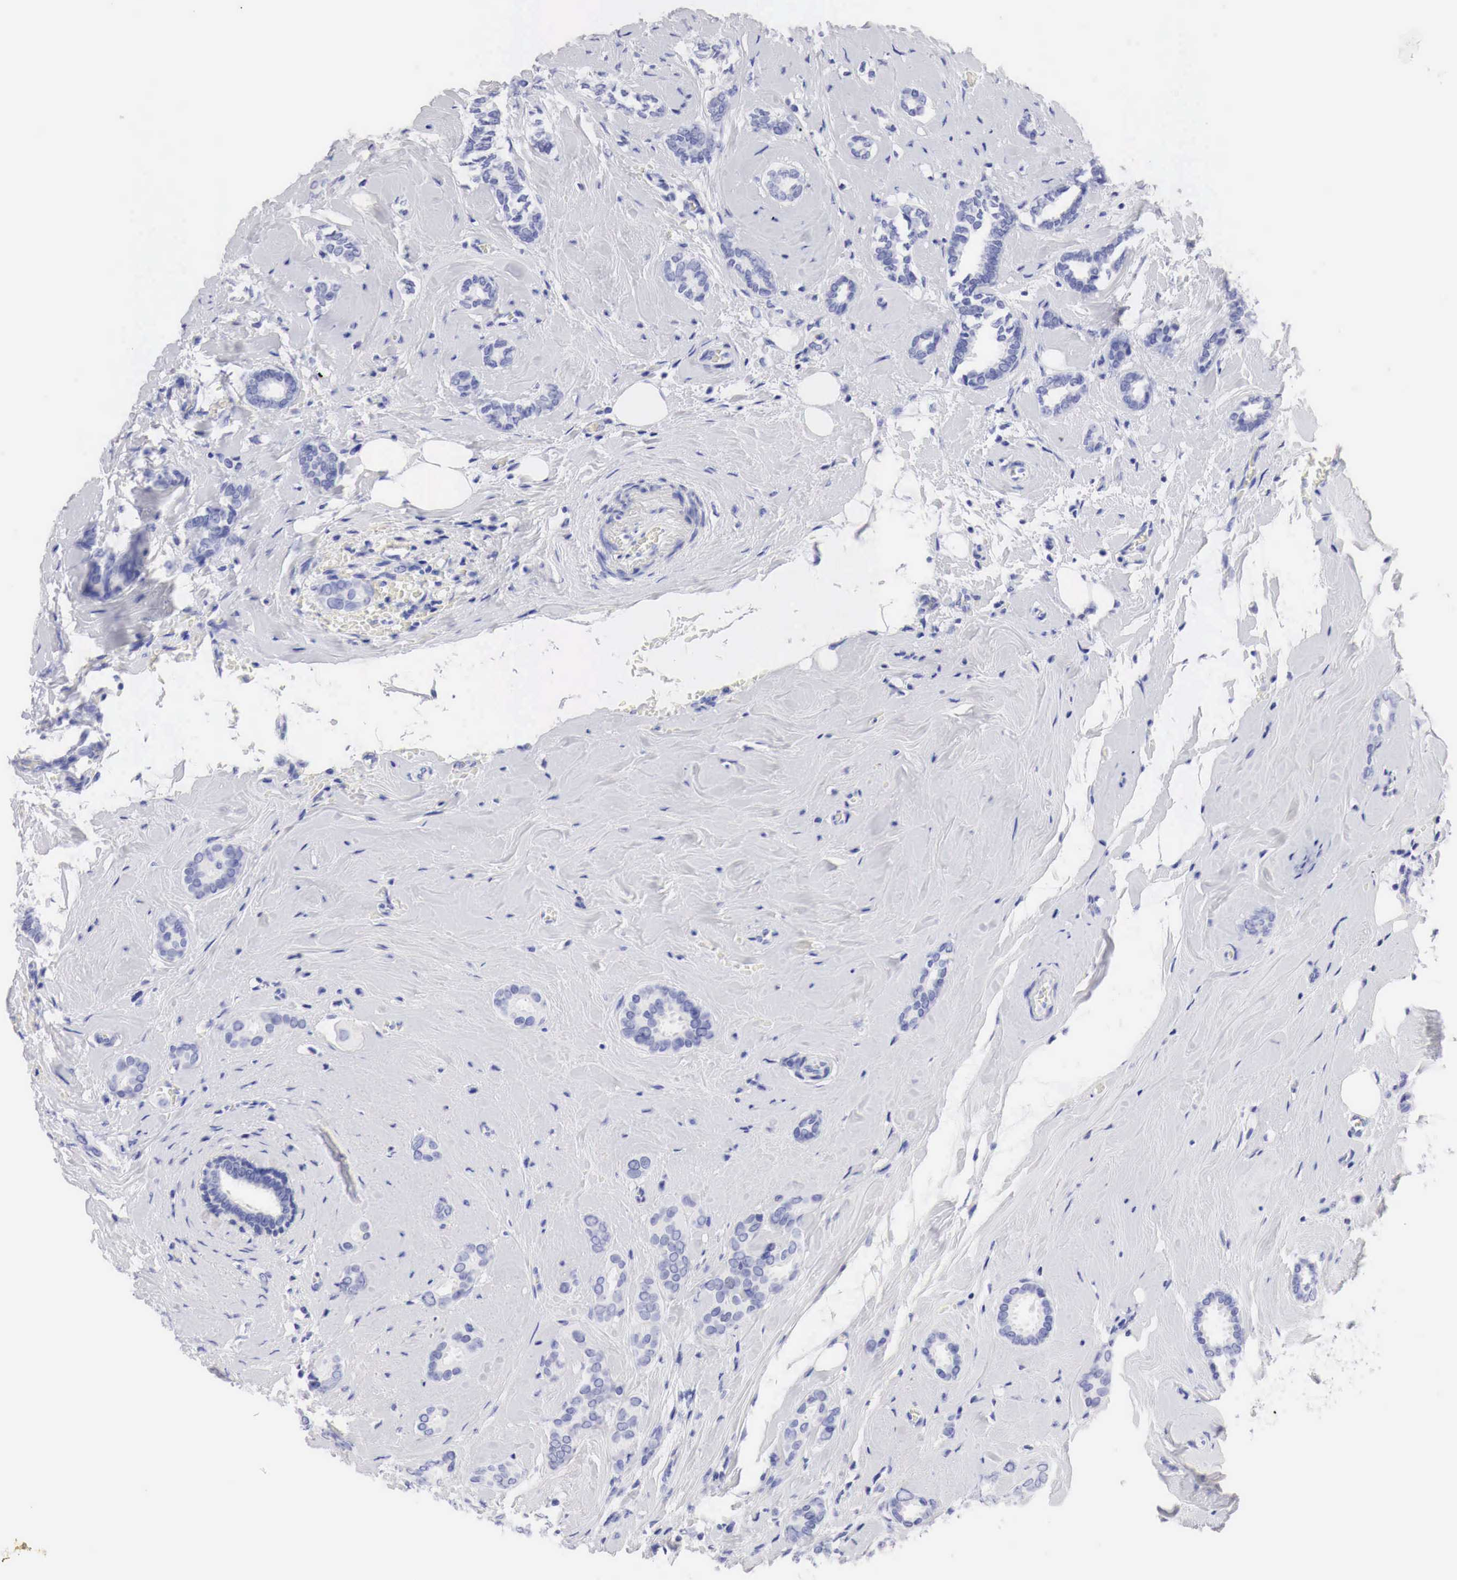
{"staining": {"intensity": "negative", "quantity": "none", "location": "none"}, "tissue": "breast cancer", "cell_type": "Tumor cells", "image_type": "cancer", "snomed": [{"axis": "morphology", "description": "Duct carcinoma"}, {"axis": "topography", "description": "Breast"}], "caption": "A high-resolution photomicrograph shows immunohistochemistry (IHC) staining of breast cancer (intraductal carcinoma), which demonstrates no significant staining in tumor cells. The staining is performed using DAB brown chromogen with nuclei counter-stained in using hematoxylin.", "gene": "TYR", "patient": {"sex": "female", "age": 50}}